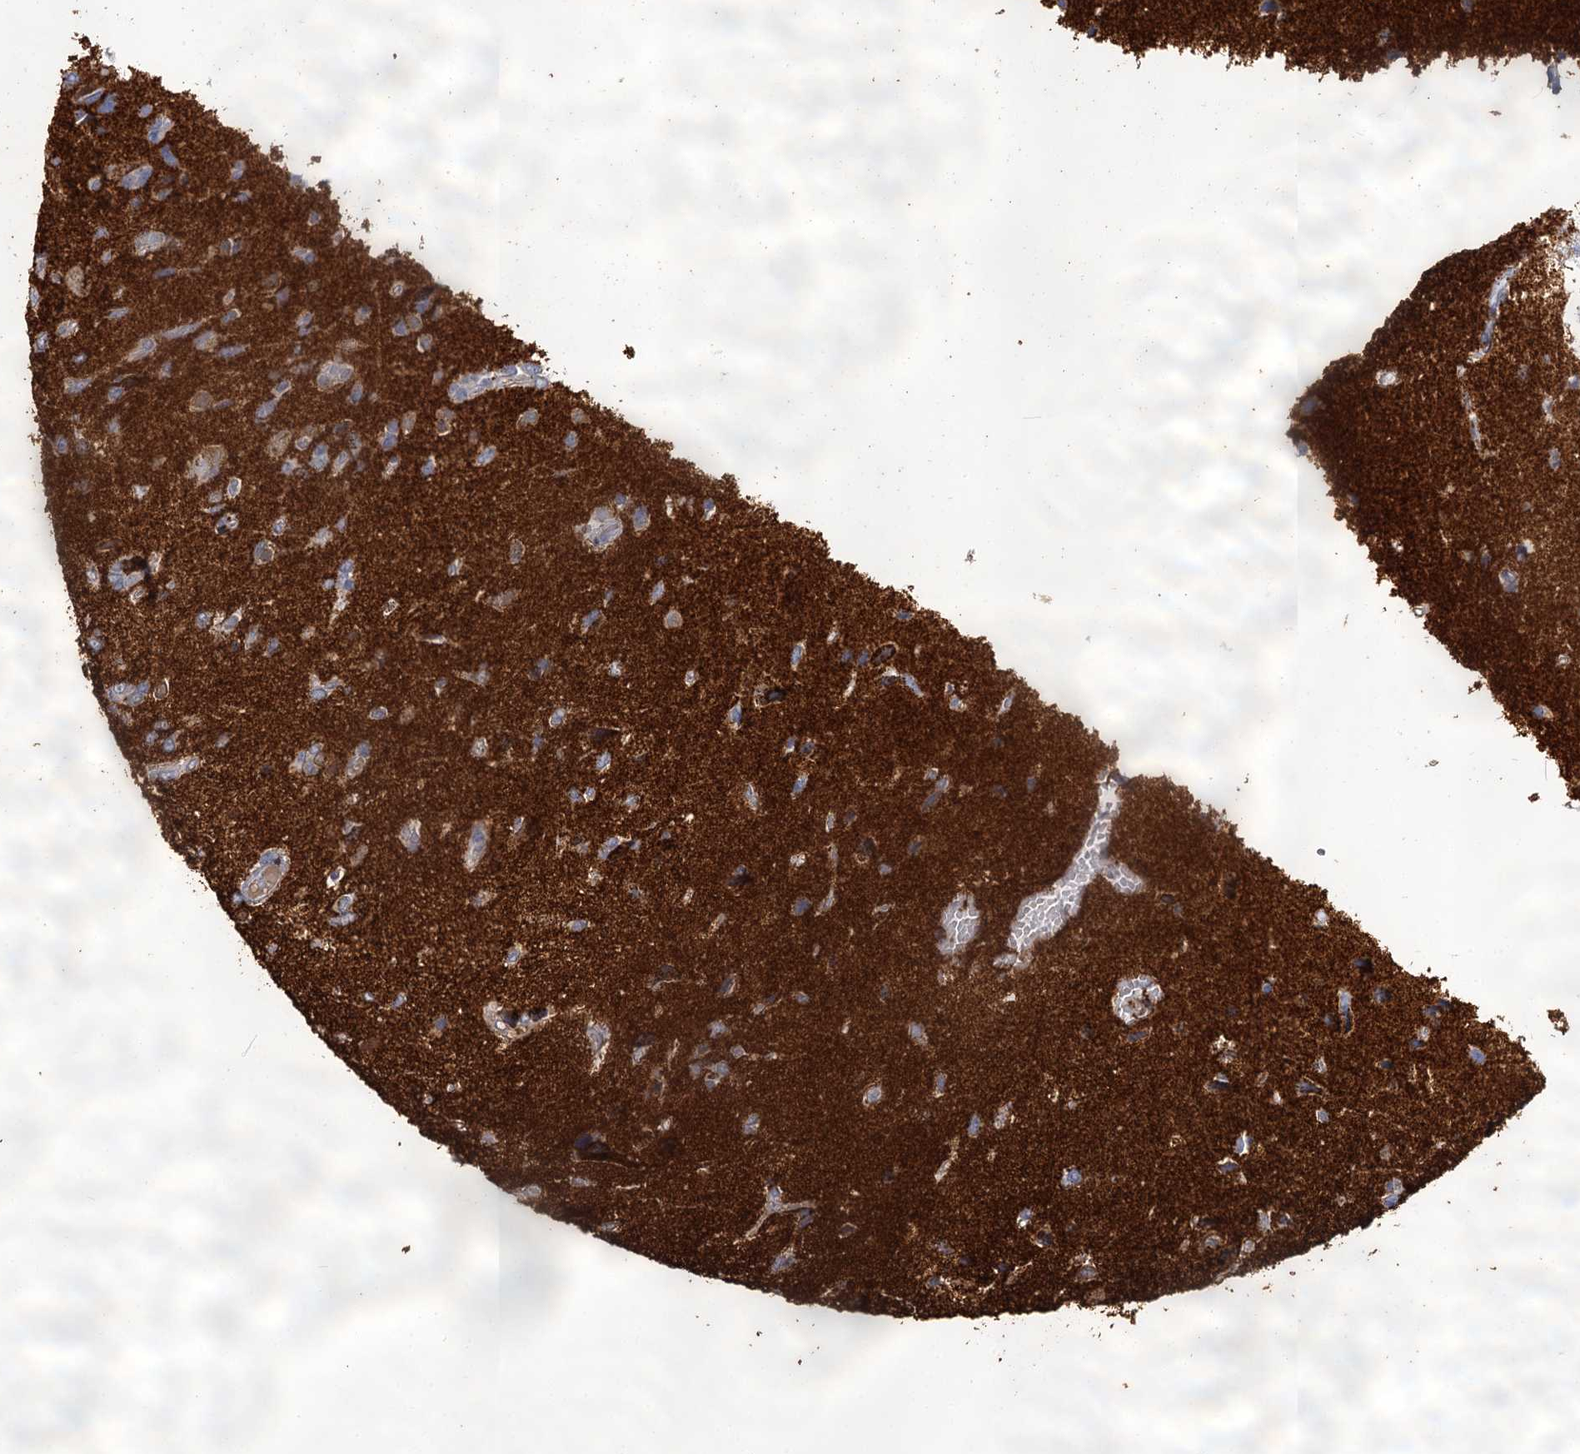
{"staining": {"intensity": "negative", "quantity": "none", "location": "none"}, "tissue": "glioma", "cell_type": "Tumor cells", "image_type": "cancer", "snomed": [{"axis": "morphology", "description": "Glioma, malignant, High grade"}, {"axis": "topography", "description": "Brain"}], "caption": "IHC histopathology image of neoplastic tissue: human malignant glioma (high-grade) stained with DAB displays no significant protein expression in tumor cells.", "gene": "SNCB", "patient": {"sex": "female", "age": 59}}